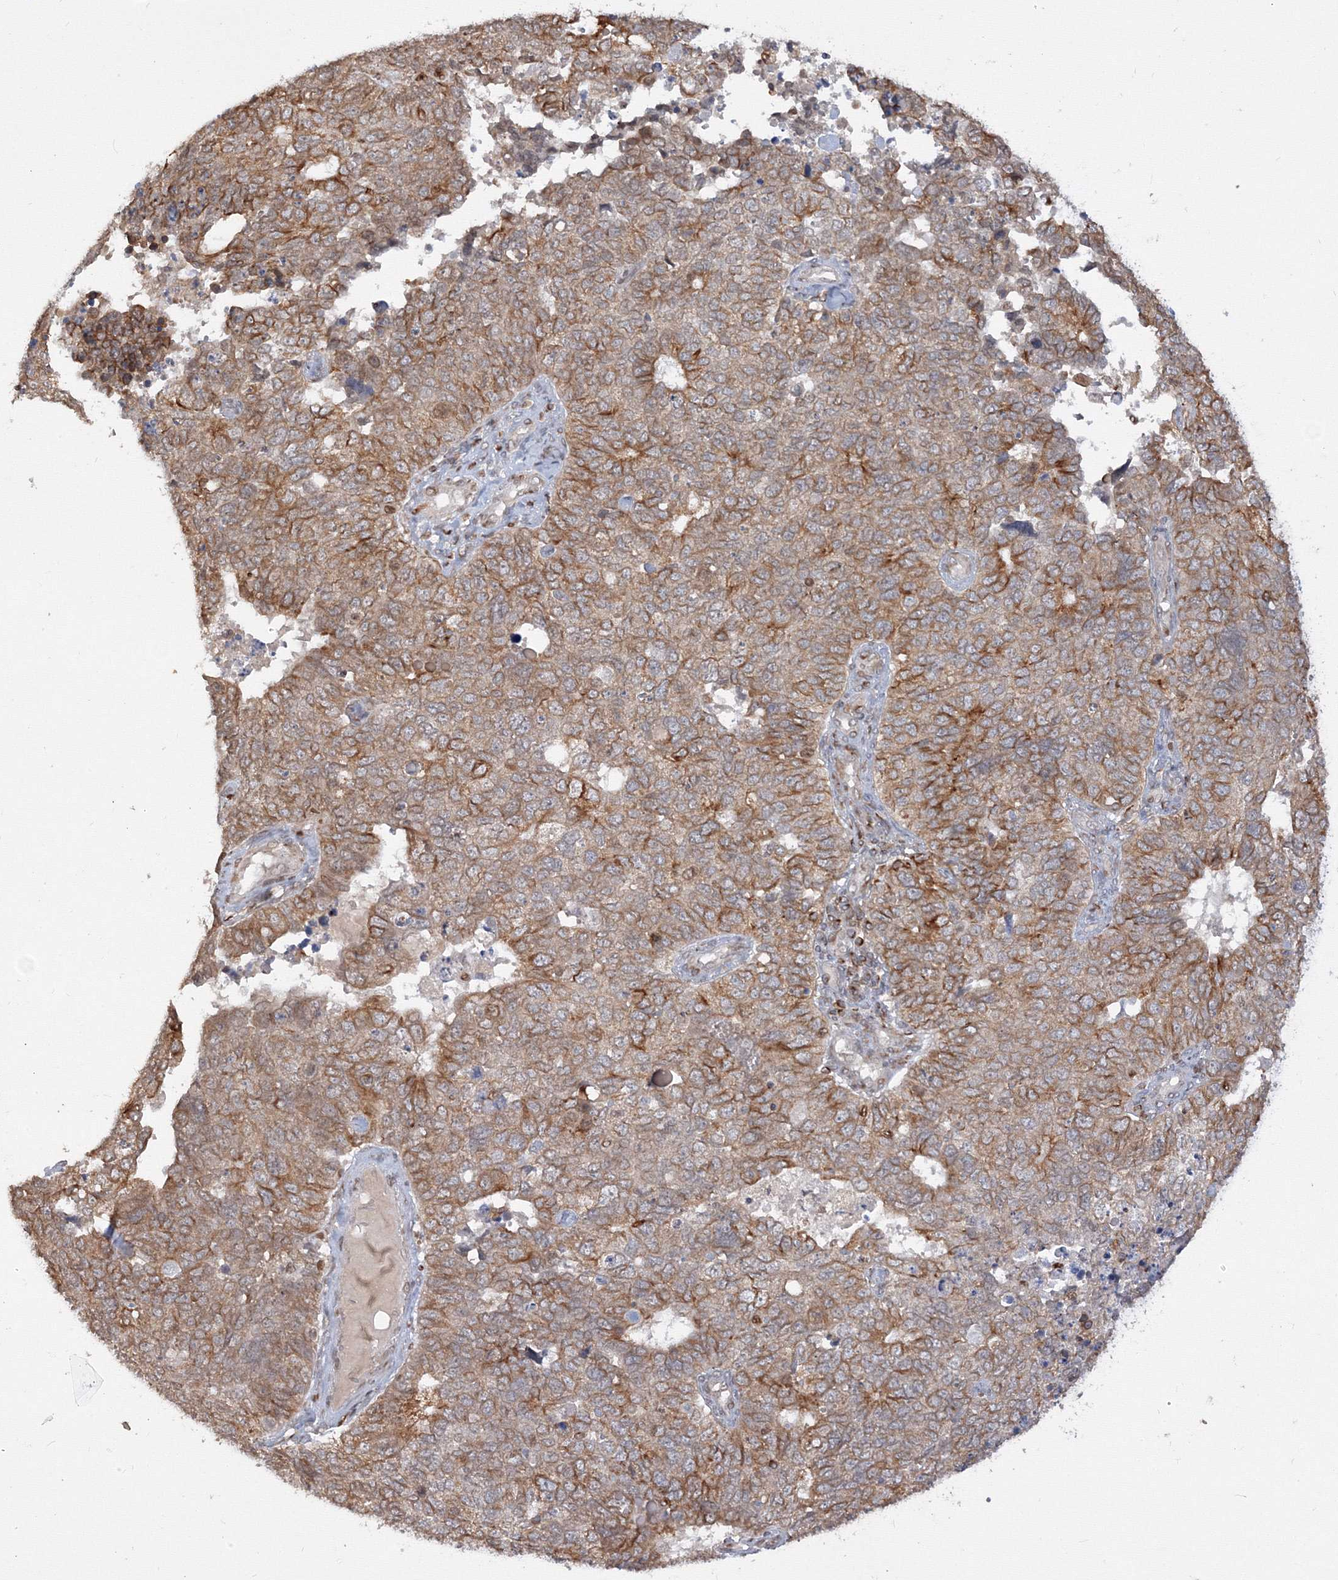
{"staining": {"intensity": "moderate", "quantity": ">75%", "location": "cytoplasmic/membranous"}, "tissue": "cervical cancer", "cell_type": "Tumor cells", "image_type": "cancer", "snomed": [{"axis": "morphology", "description": "Squamous cell carcinoma, NOS"}, {"axis": "topography", "description": "Cervix"}], "caption": "DAB immunohistochemical staining of human cervical cancer (squamous cell carcinoma) reveals moderate cytoplasmic/membranous protein positivity in approximately >75% of tumor cells.", "gene": "TMEM50B", "patient": {"sex": "female", "age": 63}}